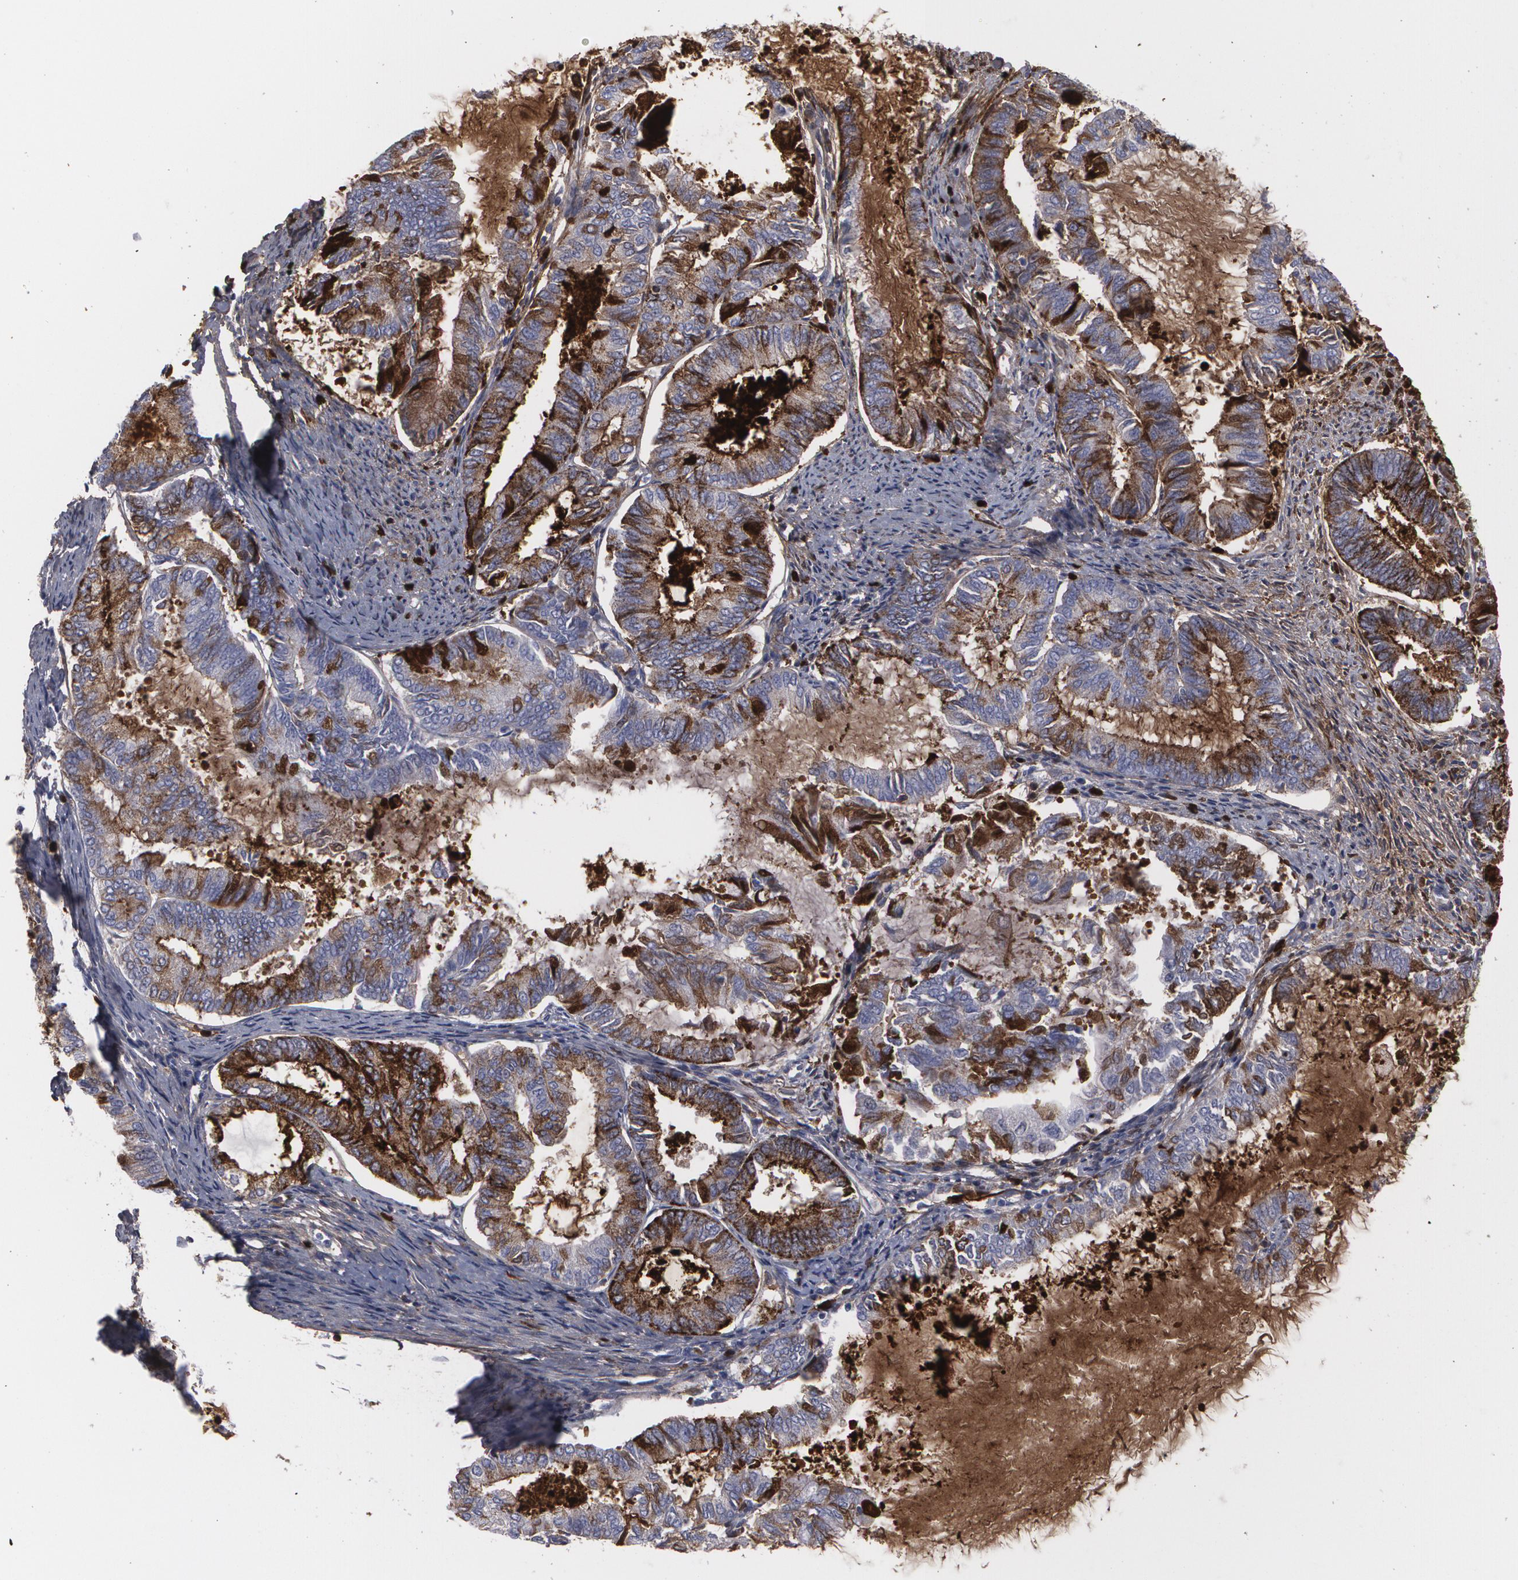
{"staining": {"intensity": "moderate", "quantity": "<25%", "location": "cytoplasmic/membranous"}, "tissue": "endometrial cancer", "cell_type": "Tumor cells", "image_type": "cancer", "snomed": [{"axis": "morphology", "description": "Adenocarcinoma, NOS"}, {"axis": "topography", "description": "Endometrium"}], "caption": "Protein expression analysis of endometrial adenocarcinoma displays moderate cytoplasmic/membranous expression in approximately <25% of tumor cells. (IHC, brightfield microscopy, high magnification).", "gene": "FBLN1", "patient": {"sex": "female", "age": 86}}